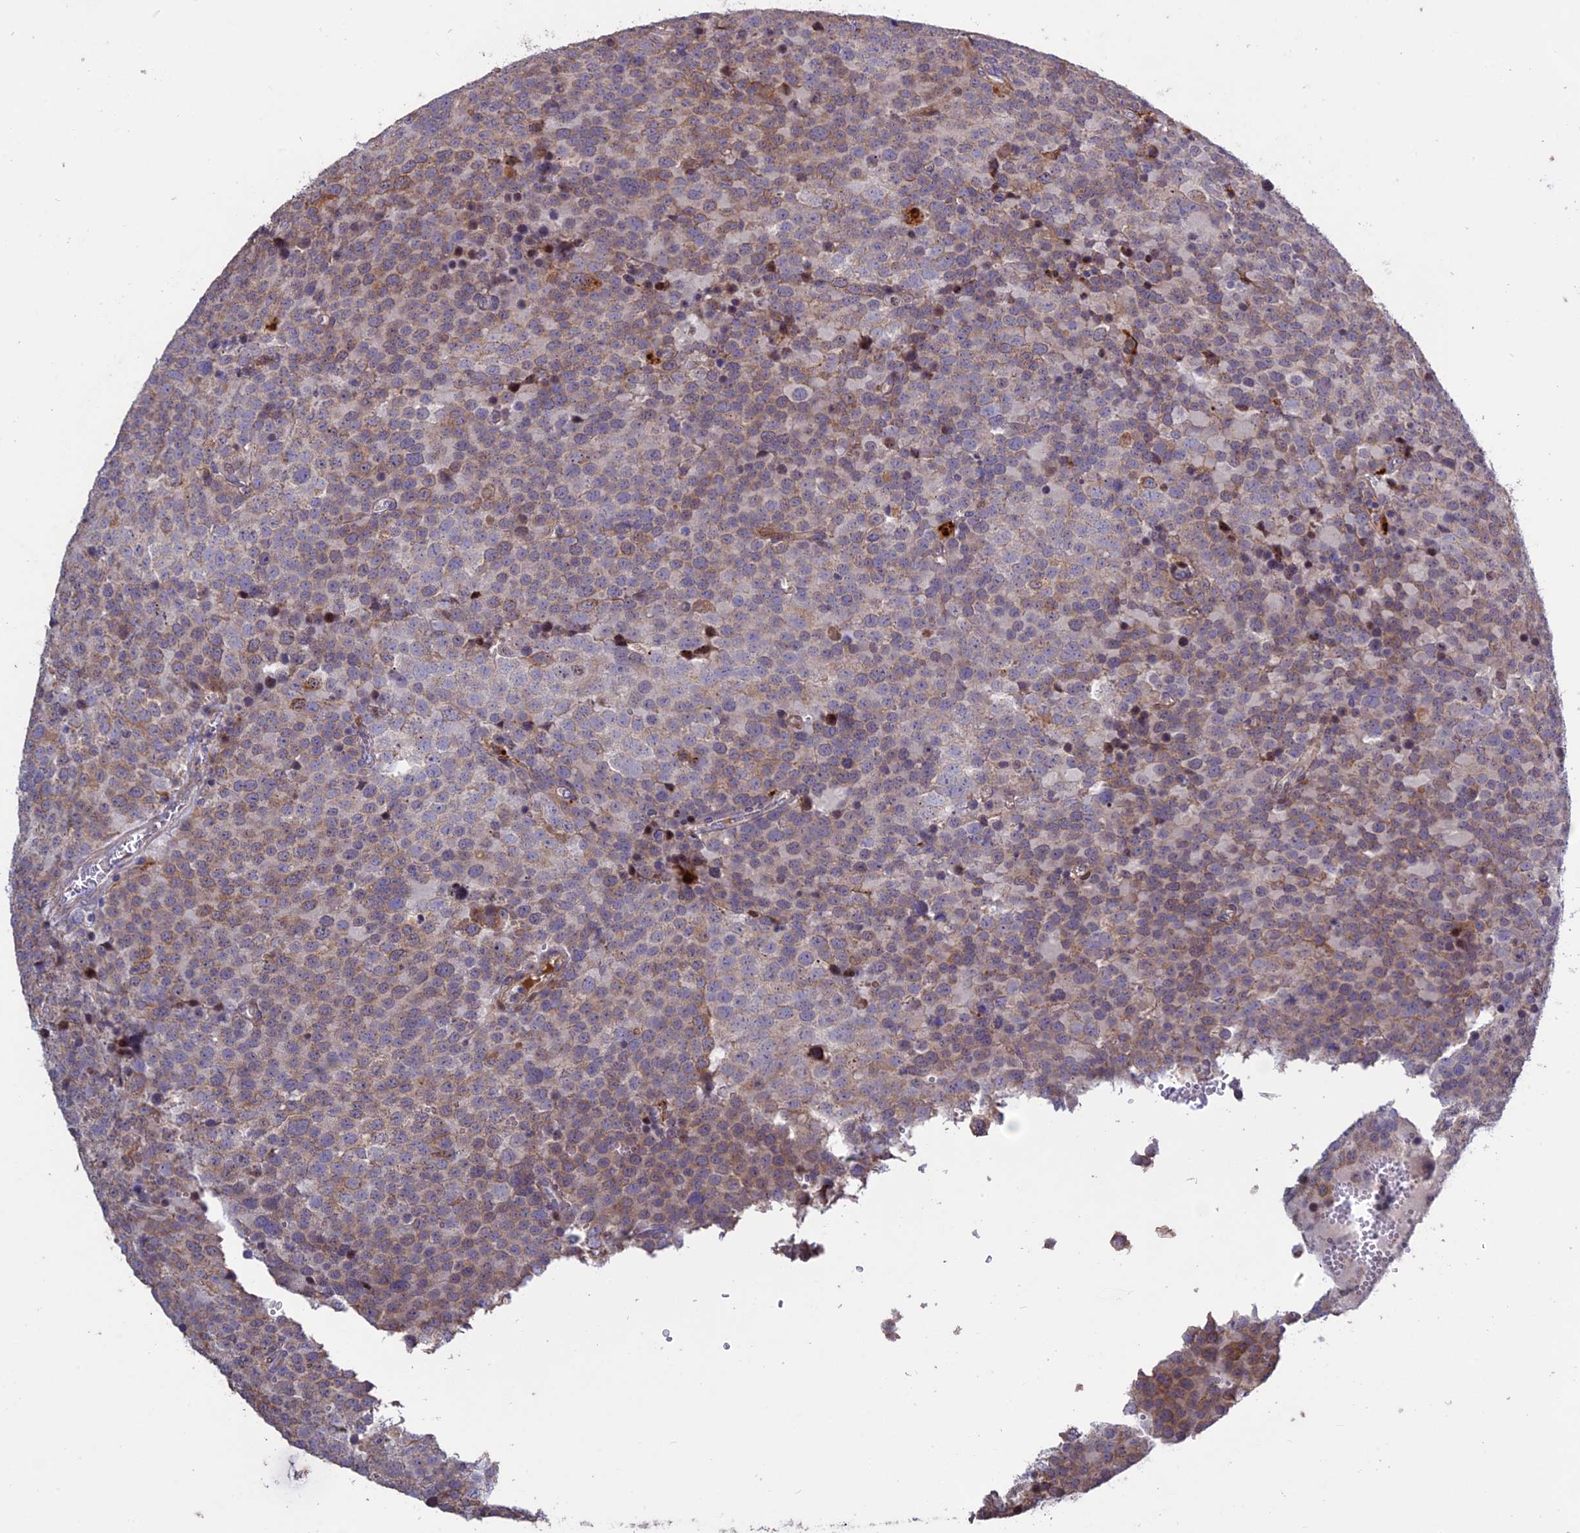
{"staining": {"intensity": "moderate", "quantity": "<25%", "location": "cytoplasmic/membranous"}, "tissue": "testis cancer", "cell_type": "Tumor cells", "image_type": "cancer", "snomed": [{"axis": "morphology", "description": "Seminoma, NOS"}, {"axis": "topography", "description": "Testis"}], "caption": "This image reveals immunohistochemistry (IHC) staining of testis seminoma, with low moderate cytoplasmic/membranous positivity in about <25% of tumor cells.", "gene": "SPG21", "patient": {"sex": "male", "age": 71}}